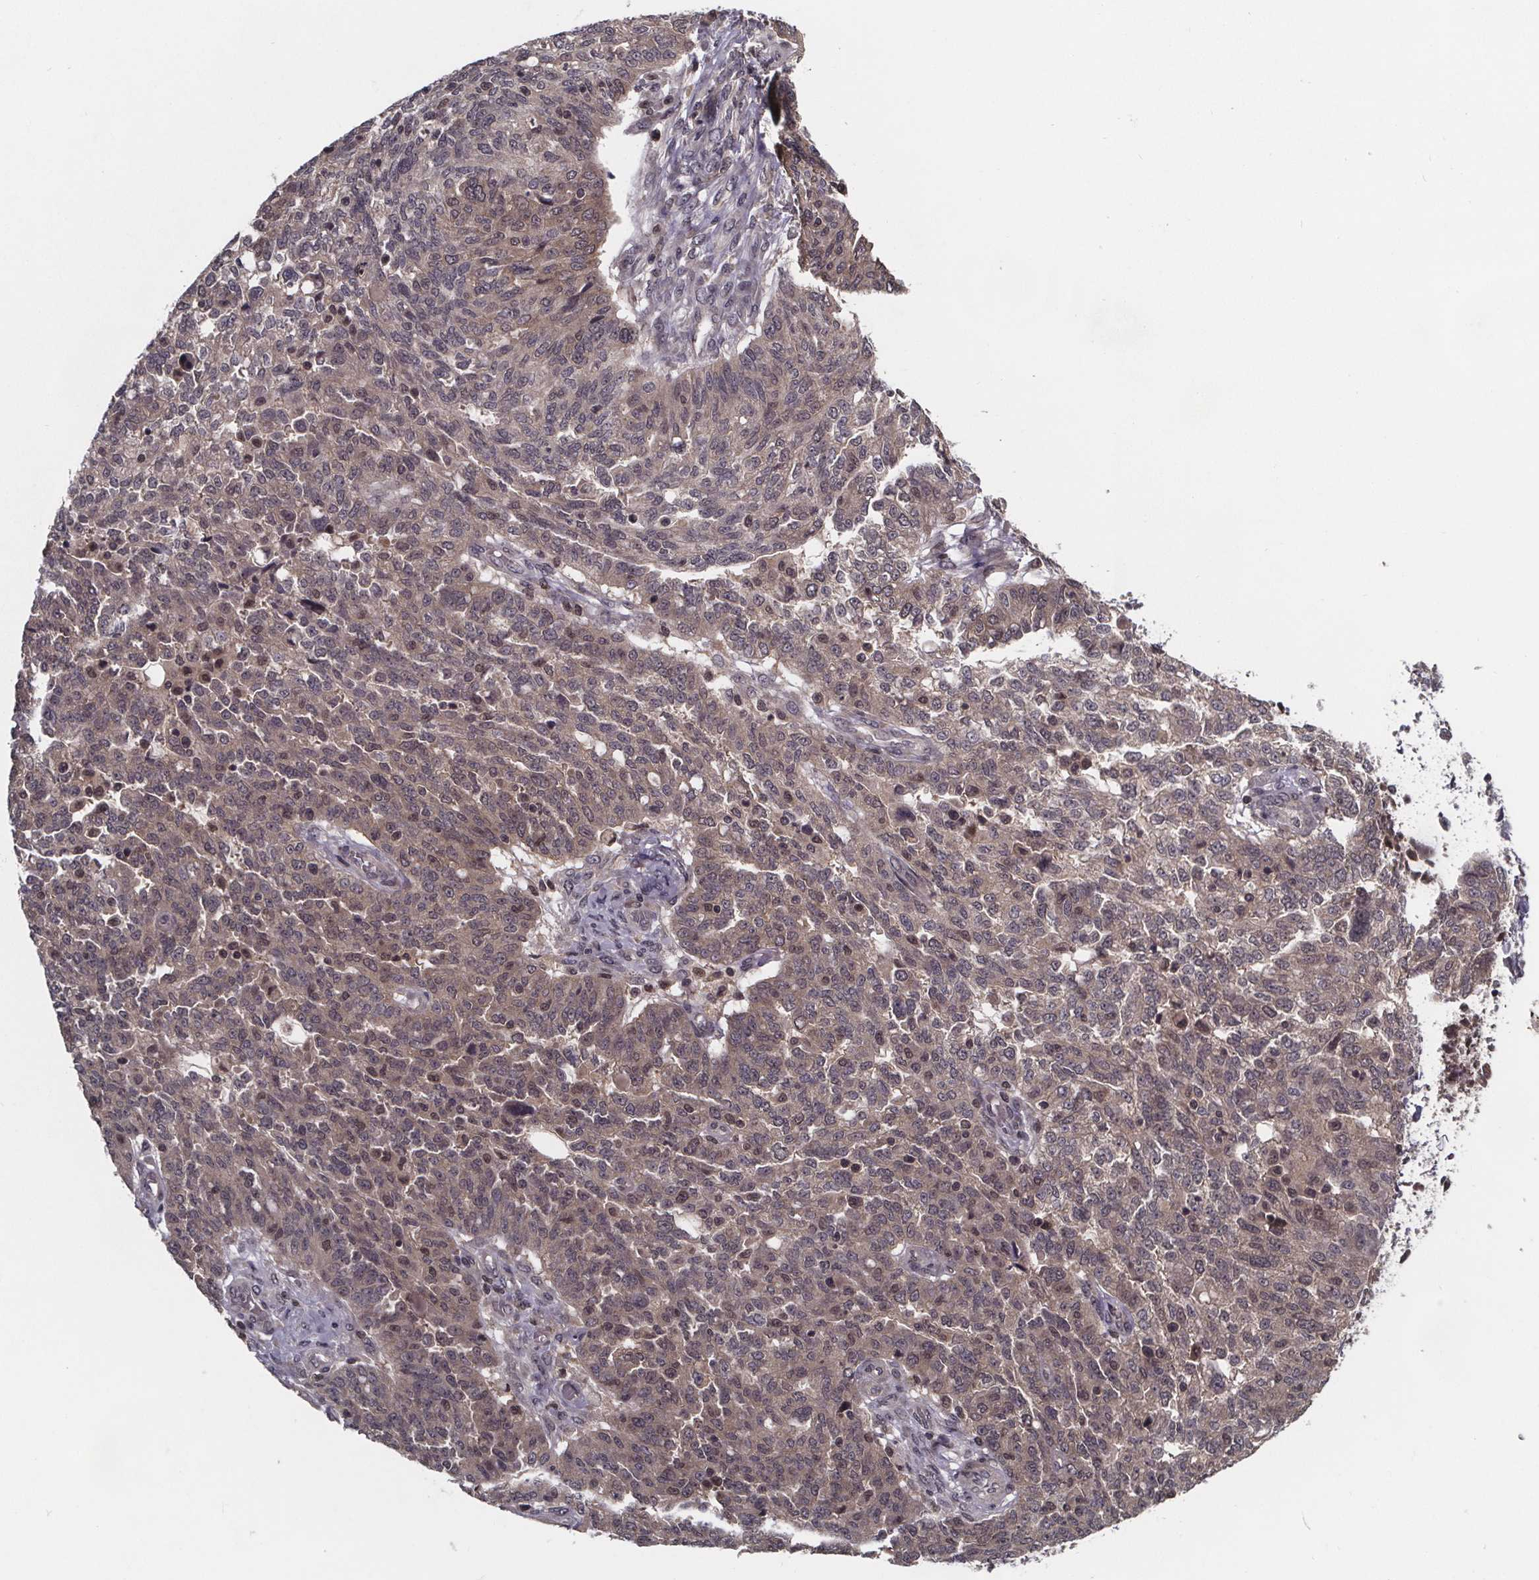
{"staining": {"intensity": "weak", "quantity": ">75%", "location": "cytoplasmic/membranous,nuclear"}, "tissue": "ovarian cancer", "cell_type": "Tumor cells", "image_type": "cancer", "snomed": [{"axis": "morphology", "description": "Cystadenocarcinoma, serous, NOS"}, {"axis": "topography", "description": "Ovary"}], "caption": "Protein staining demonstrates weak cytoplasmic/membranous and nuclear staining in approximately >75% of tumor cells in serous cystadenocarcinoma (ovarian).", "gene": "FN3KRP", "patient": {"sex": "female", "age": 67}}